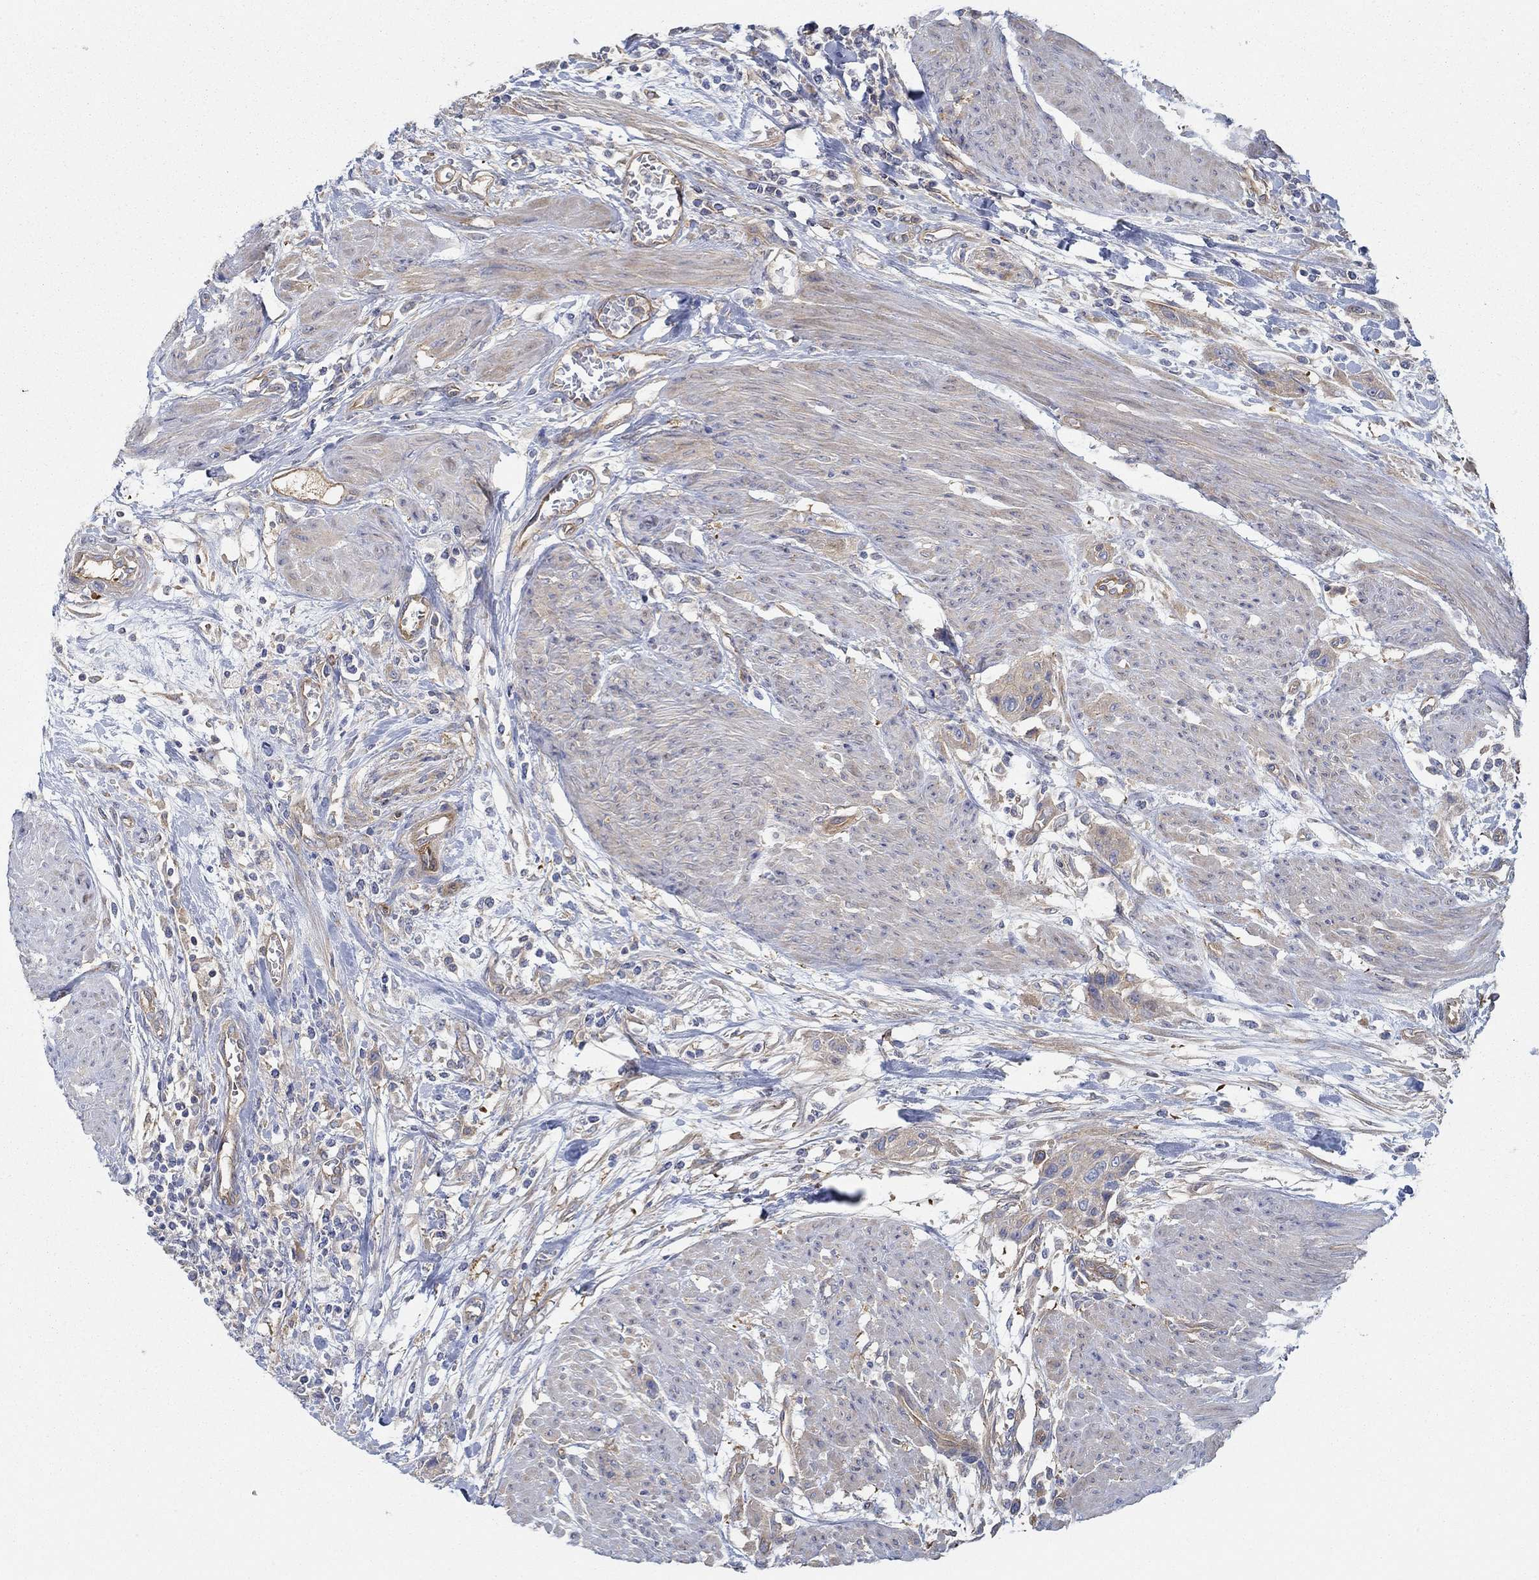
{"staining": {"intensity": "moderate", "quantity": "<25%", "location": "cytoplasmic/membranous"}, "tissue": "urothelial cancer", "cell_type": "Tumor cells", "image_type": "cancer", "snomed": [{"axis": "morphology", "description": "Urothelial carcinoma, High grade"}, {"axis": "topography", "description": "Urinary bladder"}], "caption": "A high-resolution image shows IHC staining of urothelial cancer, which shows moderate cytoplasmic/membranous expression in approximately <25% of tumor cells.", "gene": "SPAG9", "patient": {"sex": "male", "age": 35}}